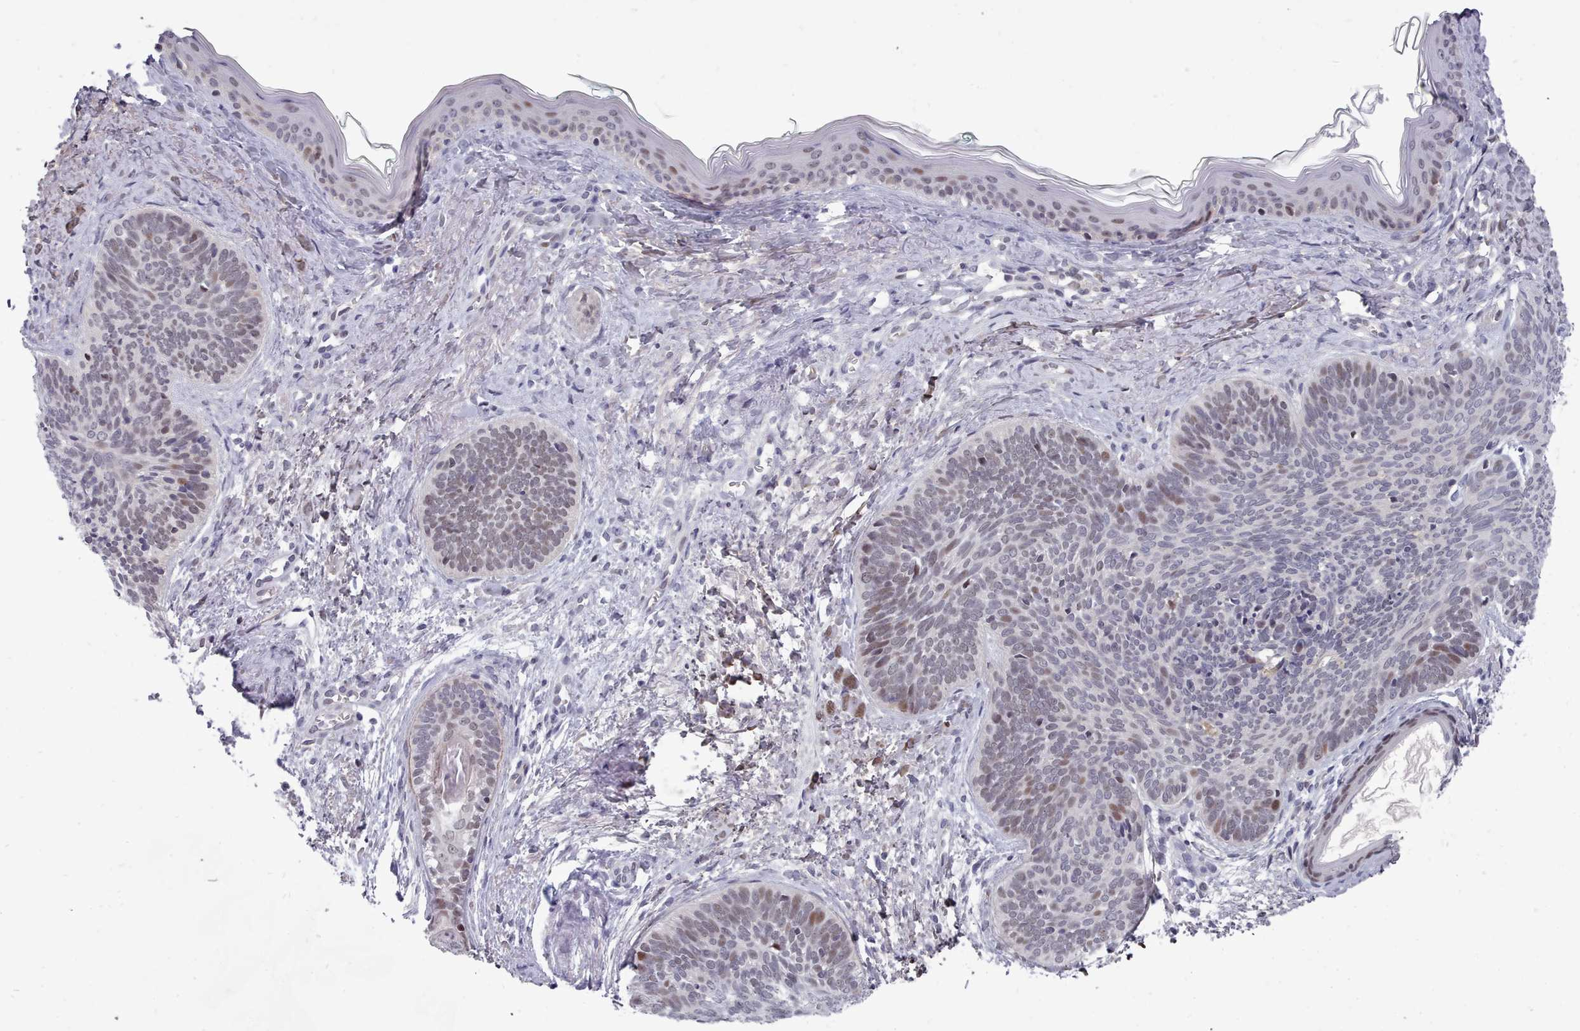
{"staining": {"intensity": "moderate", "quantity": "<25%", "location": "nuclear"}, "tissue": "skin cancer", "cell_type": "Tumor cells", "image_type": "cancer", "snomed": [{"axis": "morphology", "description": "Basal cell carcinoma"}, {"axis": "topography", "description": "Skin"}], "caption": "Immunohistochemical staining of human skin cancer displays low levels of moderate nuclear positivity in approximately <25% of tumor cells.", "gene": "GINS1", "patient": {"sex": "female", "age": 81}}